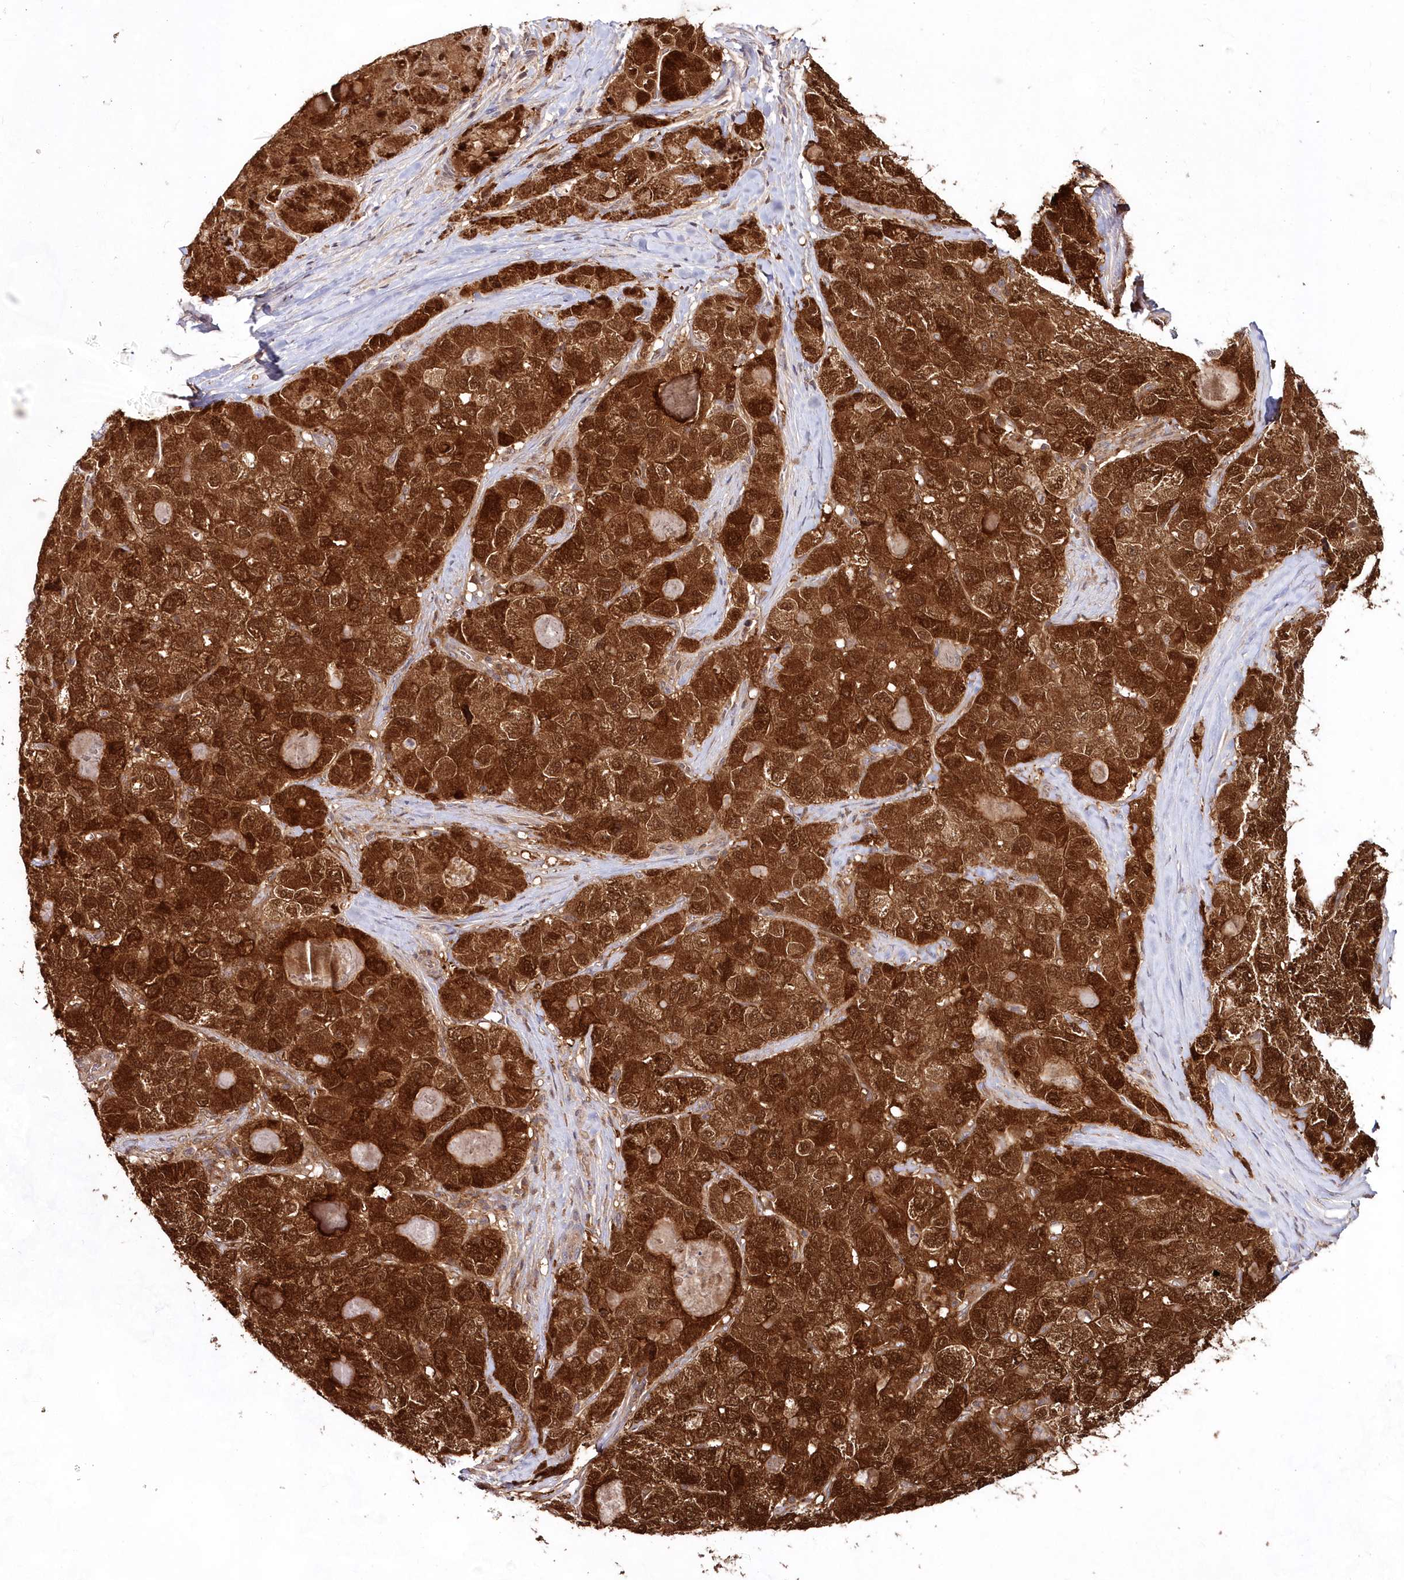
{"staining": {"intensity": "strong", "quantity": ">75%", "location": "cytoplasmic/membranous,nuclear"}, "tissue": "liver cancer", "cell_type": "Tumor cells", "image_type": "cancer", "snomed": [{"axis": "morphology", "description": "Carcinoma, Hepatocellular, NOS"}, {"axis": "topography", "description": "Liver"}], "caption": "This is a micrograph of immunohistochemistry (IHC) staining of hepatocellular carcinoma (liver), which shows strong expression in the cytoplasmic/membranous and nuclear of tumor cells.", "gene": "IMPA1", "patient": {"sex": "male", "age": 80}}